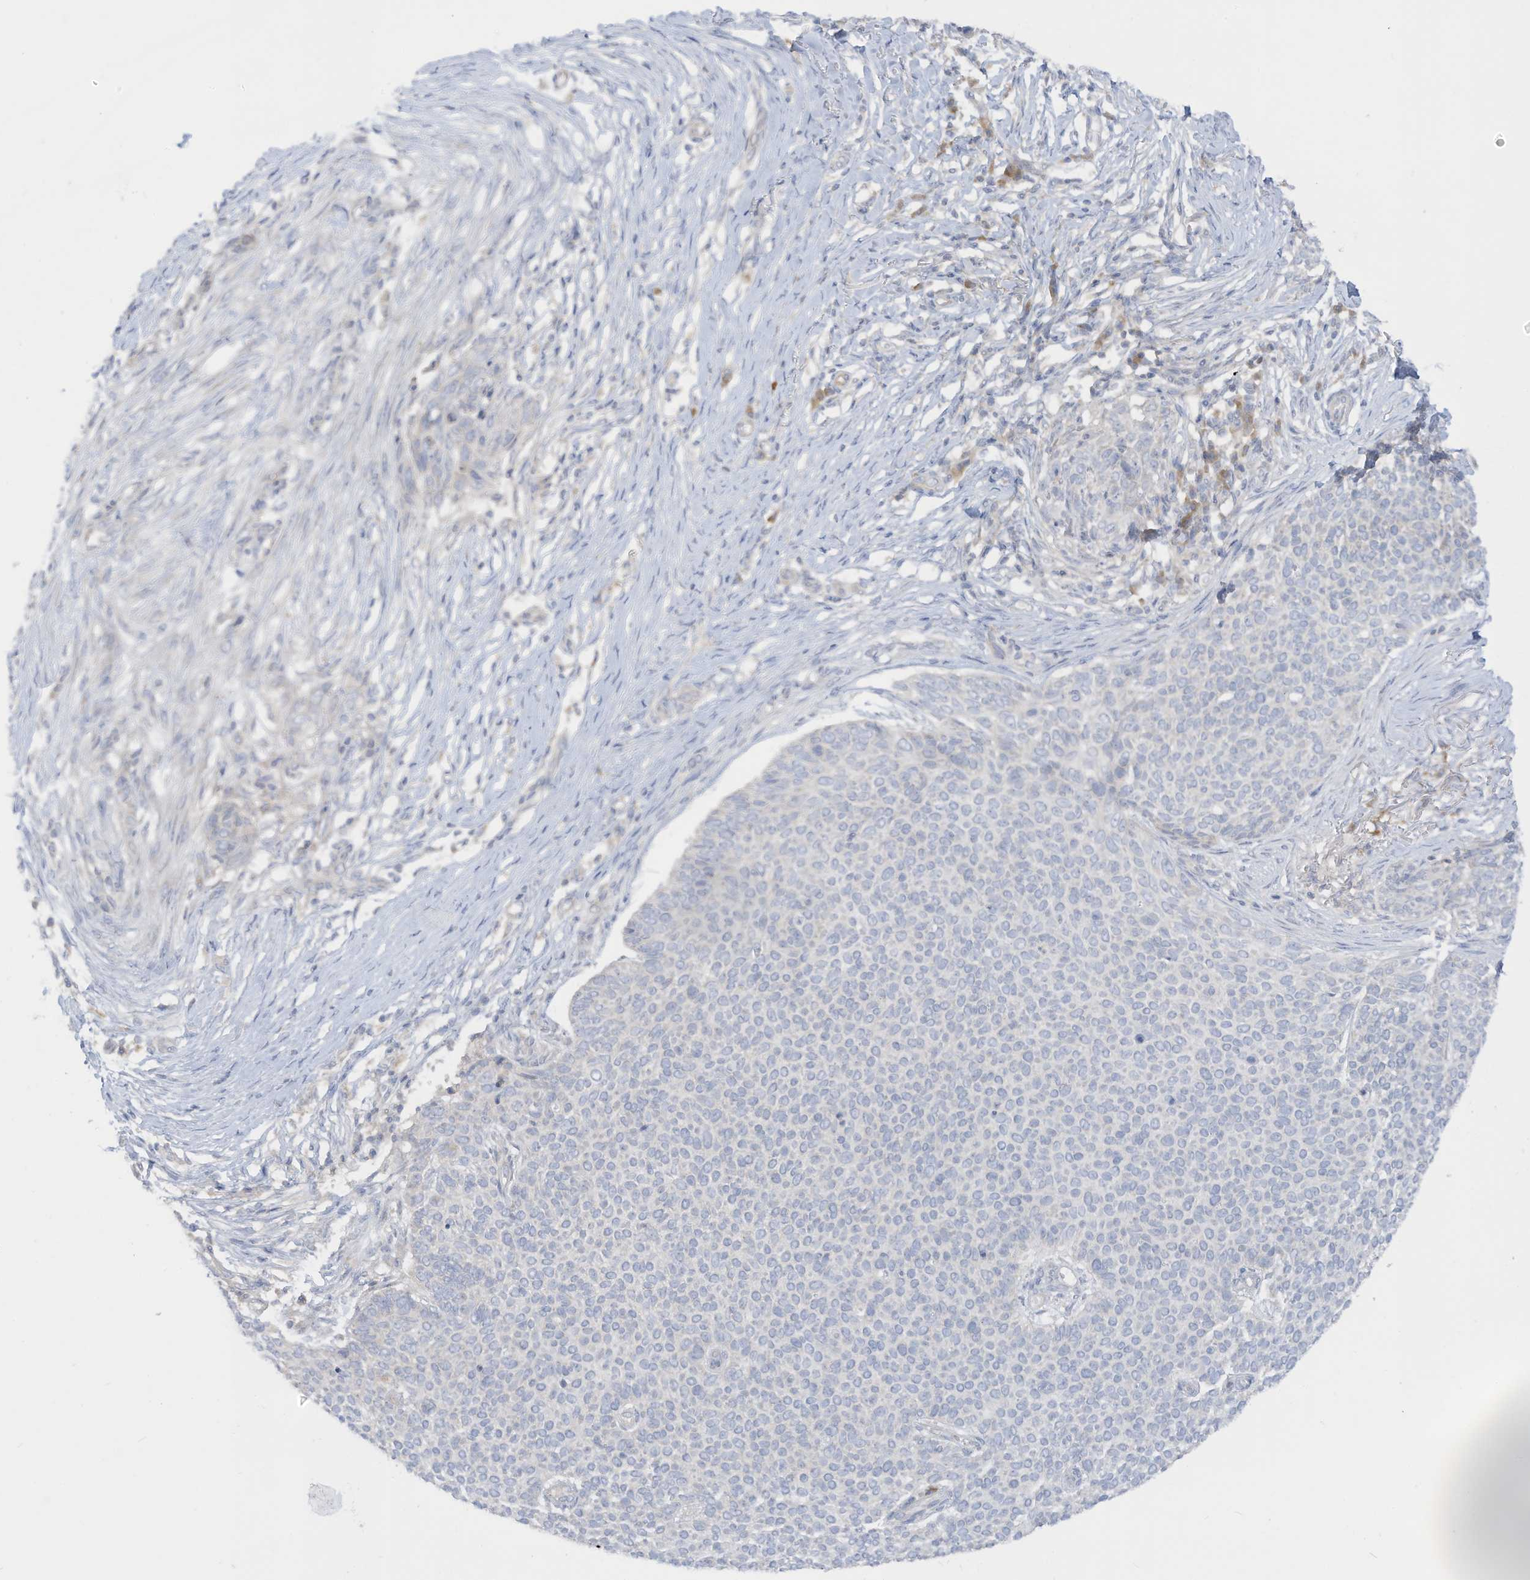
{"staining": {"intensity": "negative", "quantity": "none", "location": "none"}, "tissue": "skin cancer", "cell_type": "Tumor cells", "image_type": "cancer", "snomed": [{"axis": "morphology", "description": "Normal tissue, NOS"}, {"axis": "morphology", "description": "Basal cell carcinoma"}, {"axis": "topography", "description": "Skin"}], "caption": "DAB (3,3'-diaminobenzidine) immunohistochemical staining of human skin basal cell carcinoma shows no significant expression in tumor cells.", "gene": "LRRN2", "patient": {"sex": "male", "age": 50}}